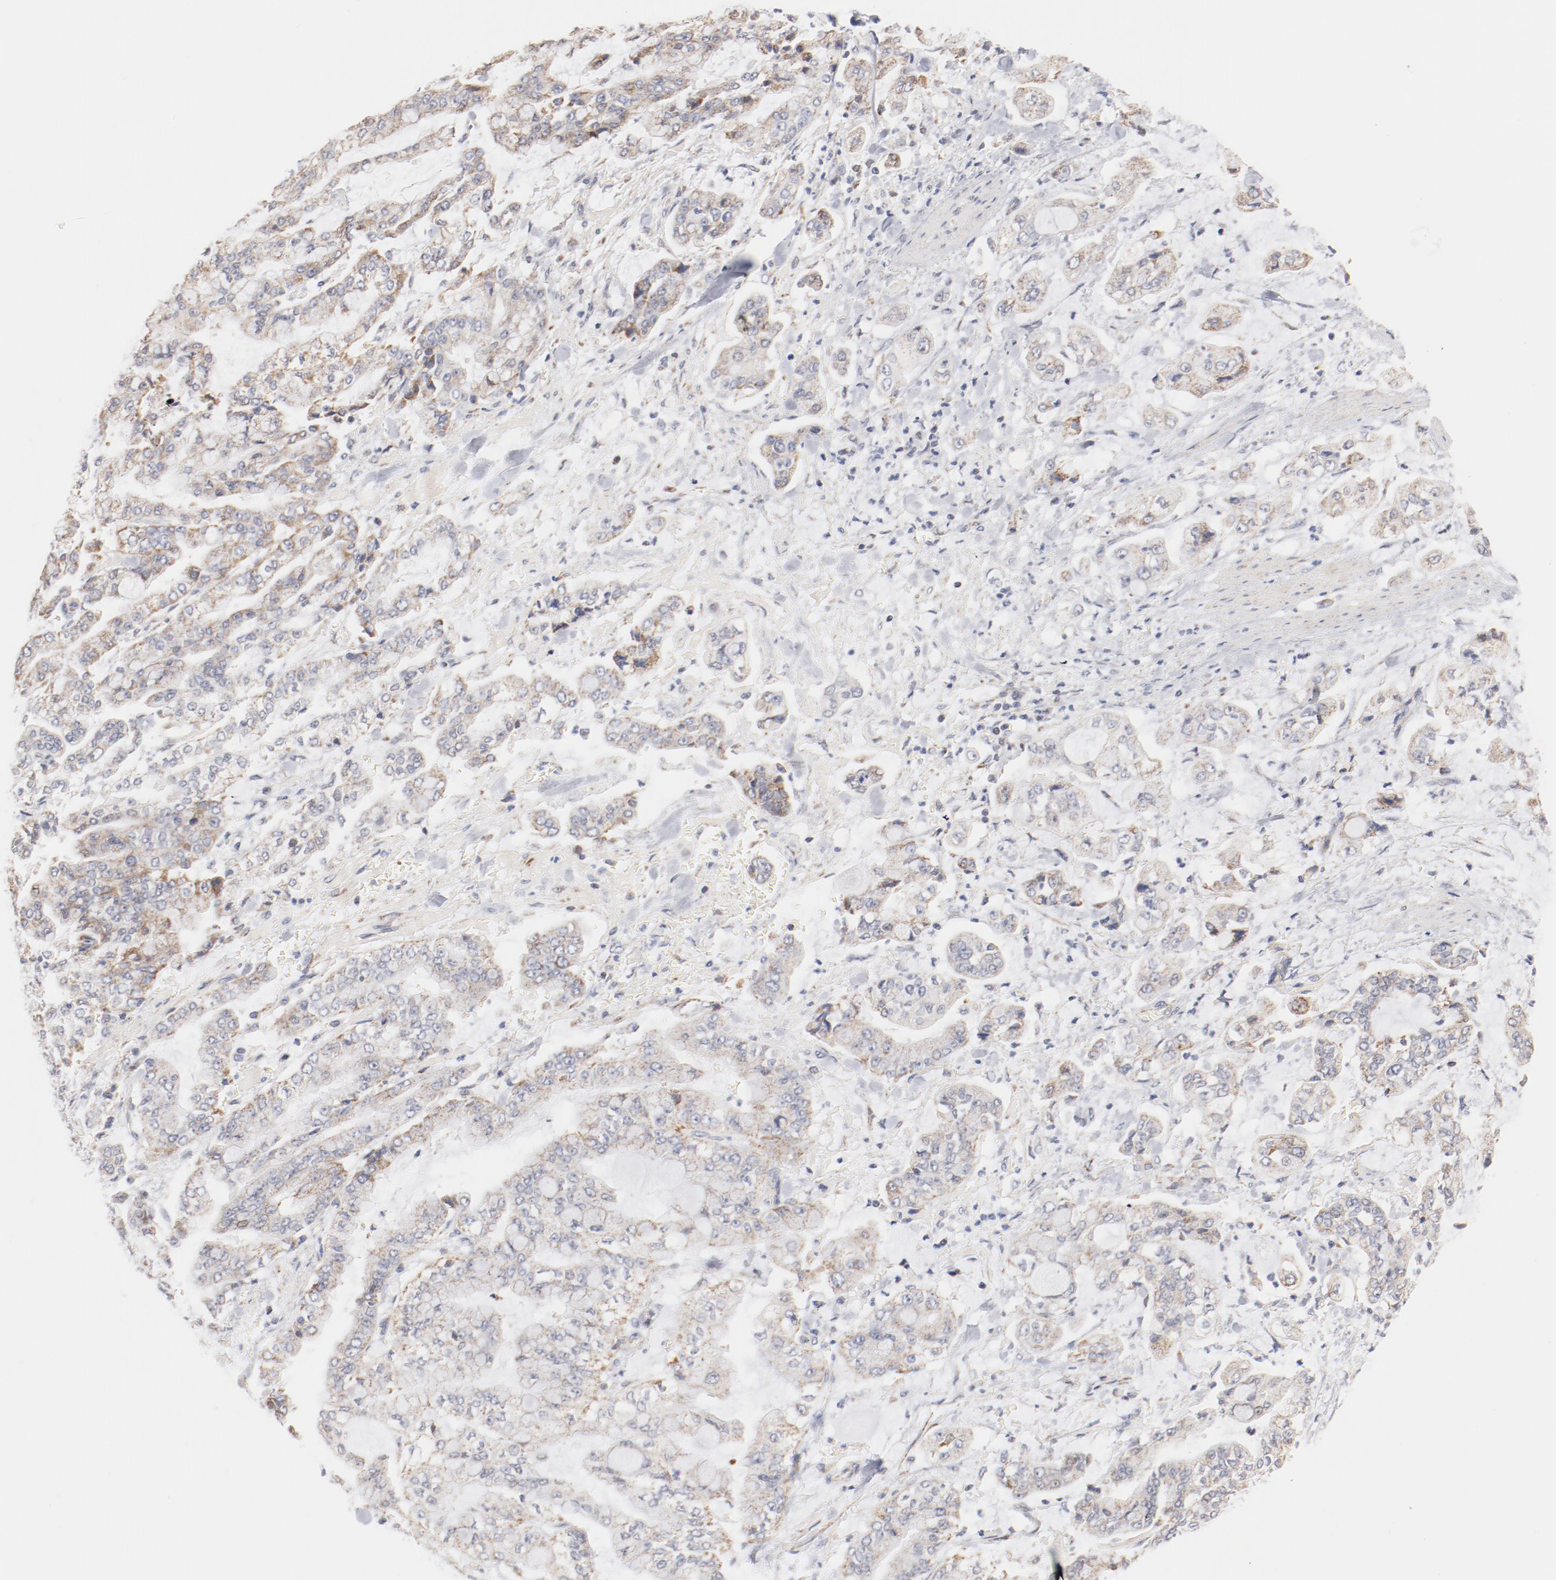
{"staining": {"intensity": "moderate", "quantity": ">75%", "location": "cytoplasmic/membranous"}, "tissue": "stomach cancer", "cell_type": "Tumor cells", "image_type": "cancer", "snomed": [{"axis": "morphology", "description": "Normal tissue, NOS"}, {"axis": "morphology", "description": "Adenocarcinoma, NOS"}, {"axis": "topography", "description": "Stomach, upper"}, {"axis": "topography", "description": "Stomach"}], "caption": "Brown immunohistochemical staining in stomach cancer demonstrates moderate cytoplasmic/membranous positivity in approximately >75% of tumor cells. The staining was performed using DAB (3,3'-diaminobenzidine) to visualize the protein expression in brown, while the nuclei were stained in blue with hematoxylin (Magnification: 20x).", "gene": "MRPL58", "patient": {"sex": "male", "age": 76}}